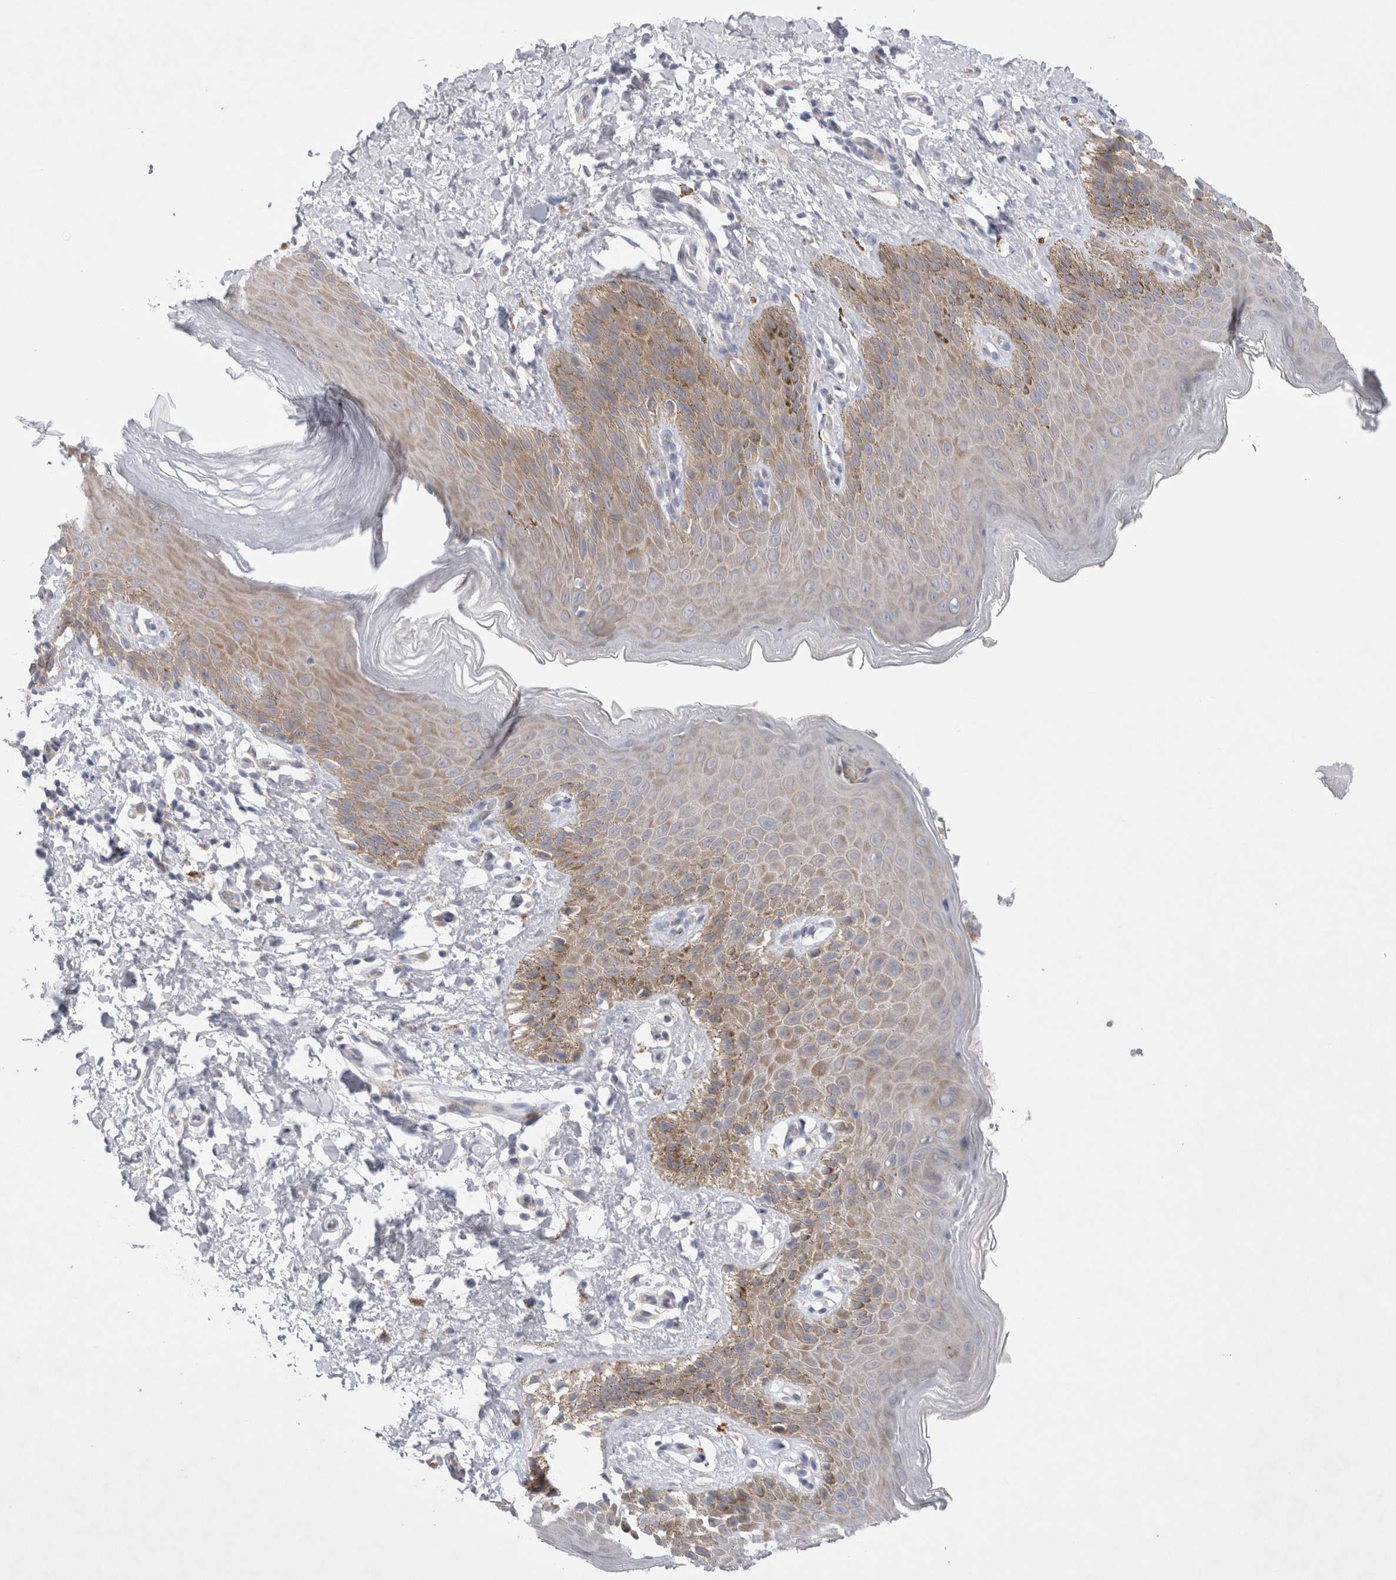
{"staining": {"intensity": "weak", "quantity": "25%-75%", "location": "cytoplasmic/membranous"}, "tissue": "skin", "cell_type": "Epidermal cells", "image_type": "normal", "snomed": [{"axis": "morphology", "description": "Normal tissue, NOS"}, {"axis": "topography", "description": "Anal"}, {"axis": "topography", "description": "Peripheral nerve tissue"}], "caption": "The photomicrograph reveals immunohistochemical staining of unremarkable skin. There is weak cytoplasmic/membranous staining is appreciated in about 25%-75% of epidermal cells.", "gene": "RBM12B", "patient": {"sex": "male", "age": 44}}